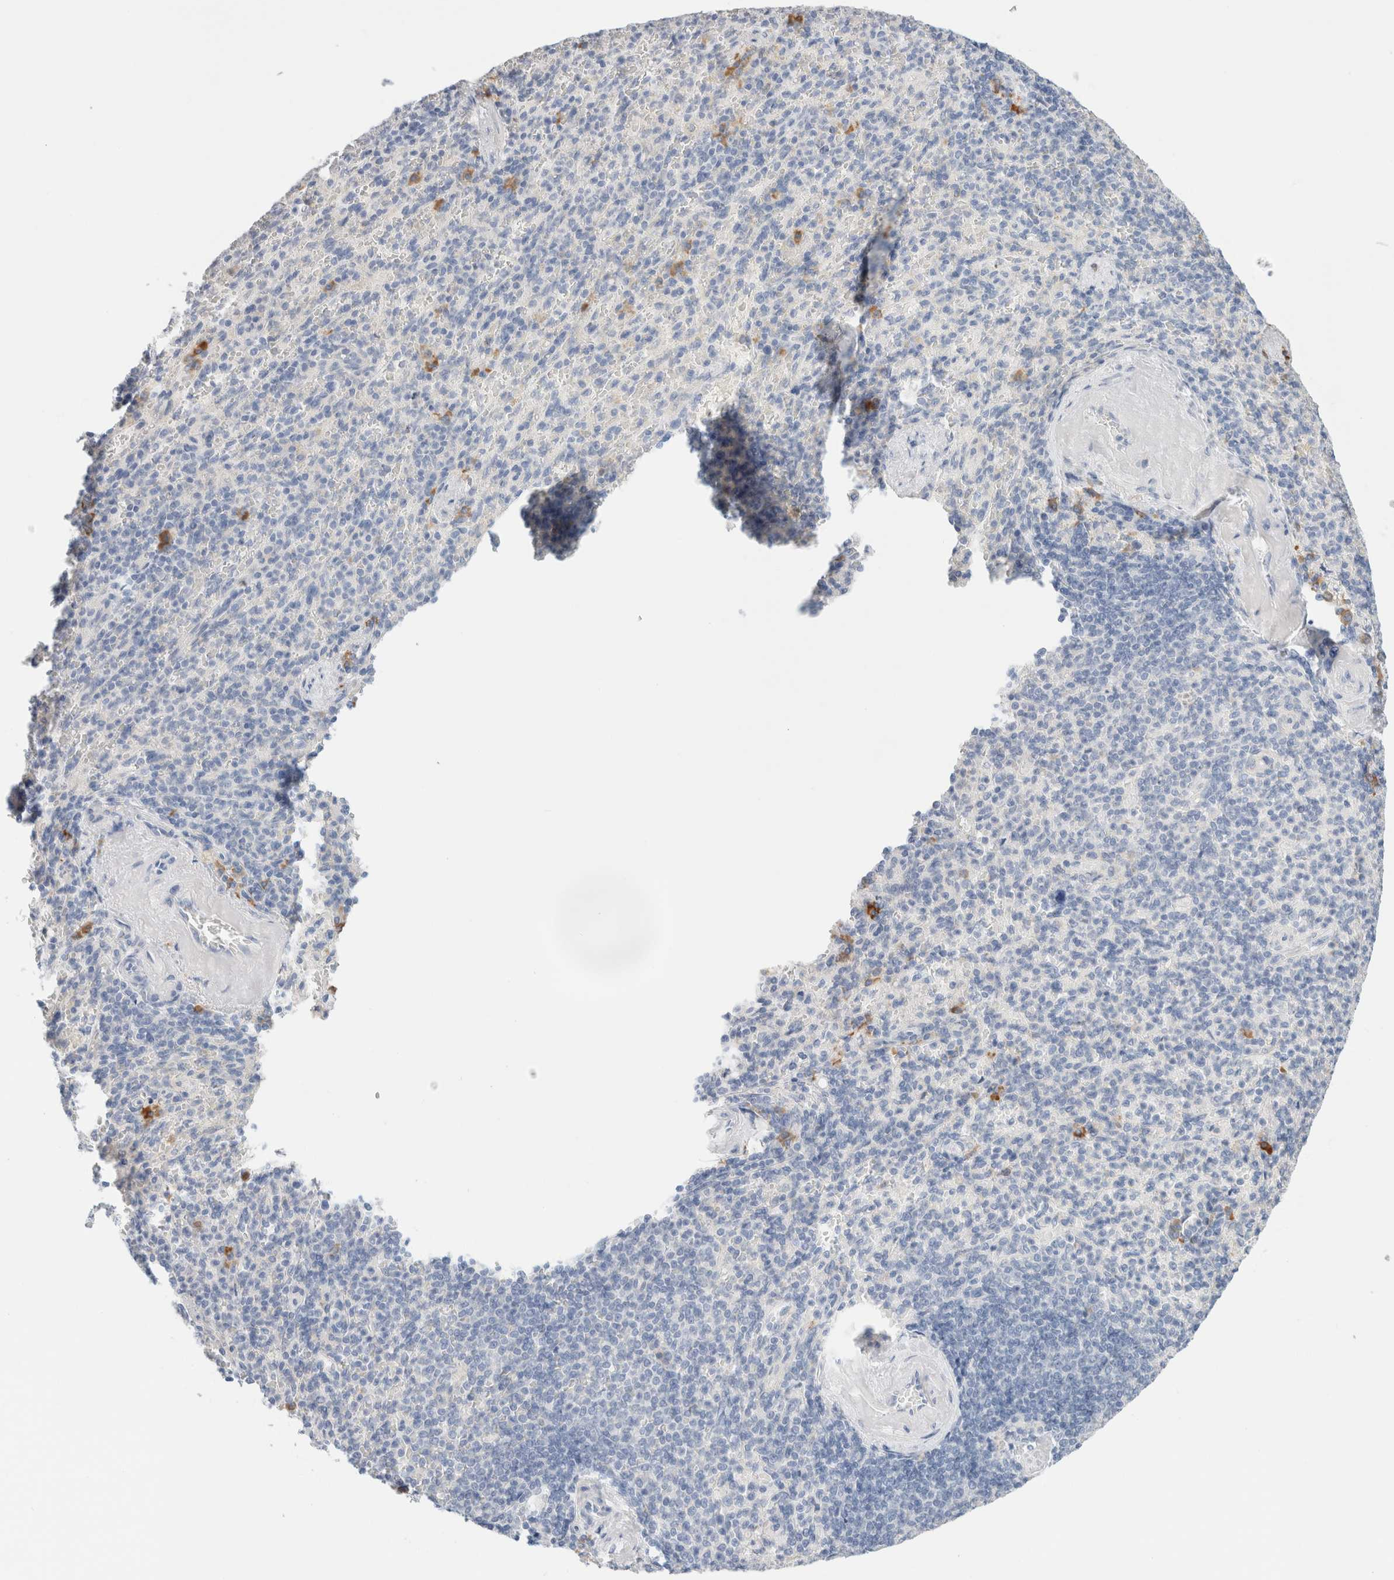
{"staining": {"intensity": "negative", "quantity": "none", "location": "none"}, "tissue": "spleen", "cell_type": "Cells in red pulp", "image_type": "normal", "snomed": [{"axis": "morphology", "description": "Normal tissue, NOS"}, {"axis": "topography", "description": "Spleen"}], "caption": "Immunohistochemistry (IHC) photomicrograph of benign spleen: spleen stained with DAB (3,3'-diaminobenzidine) shows no significant protein expression in cells in red pulp.", "gene": "GADD45G", "patient": {"sex": "female", "age": 74}}